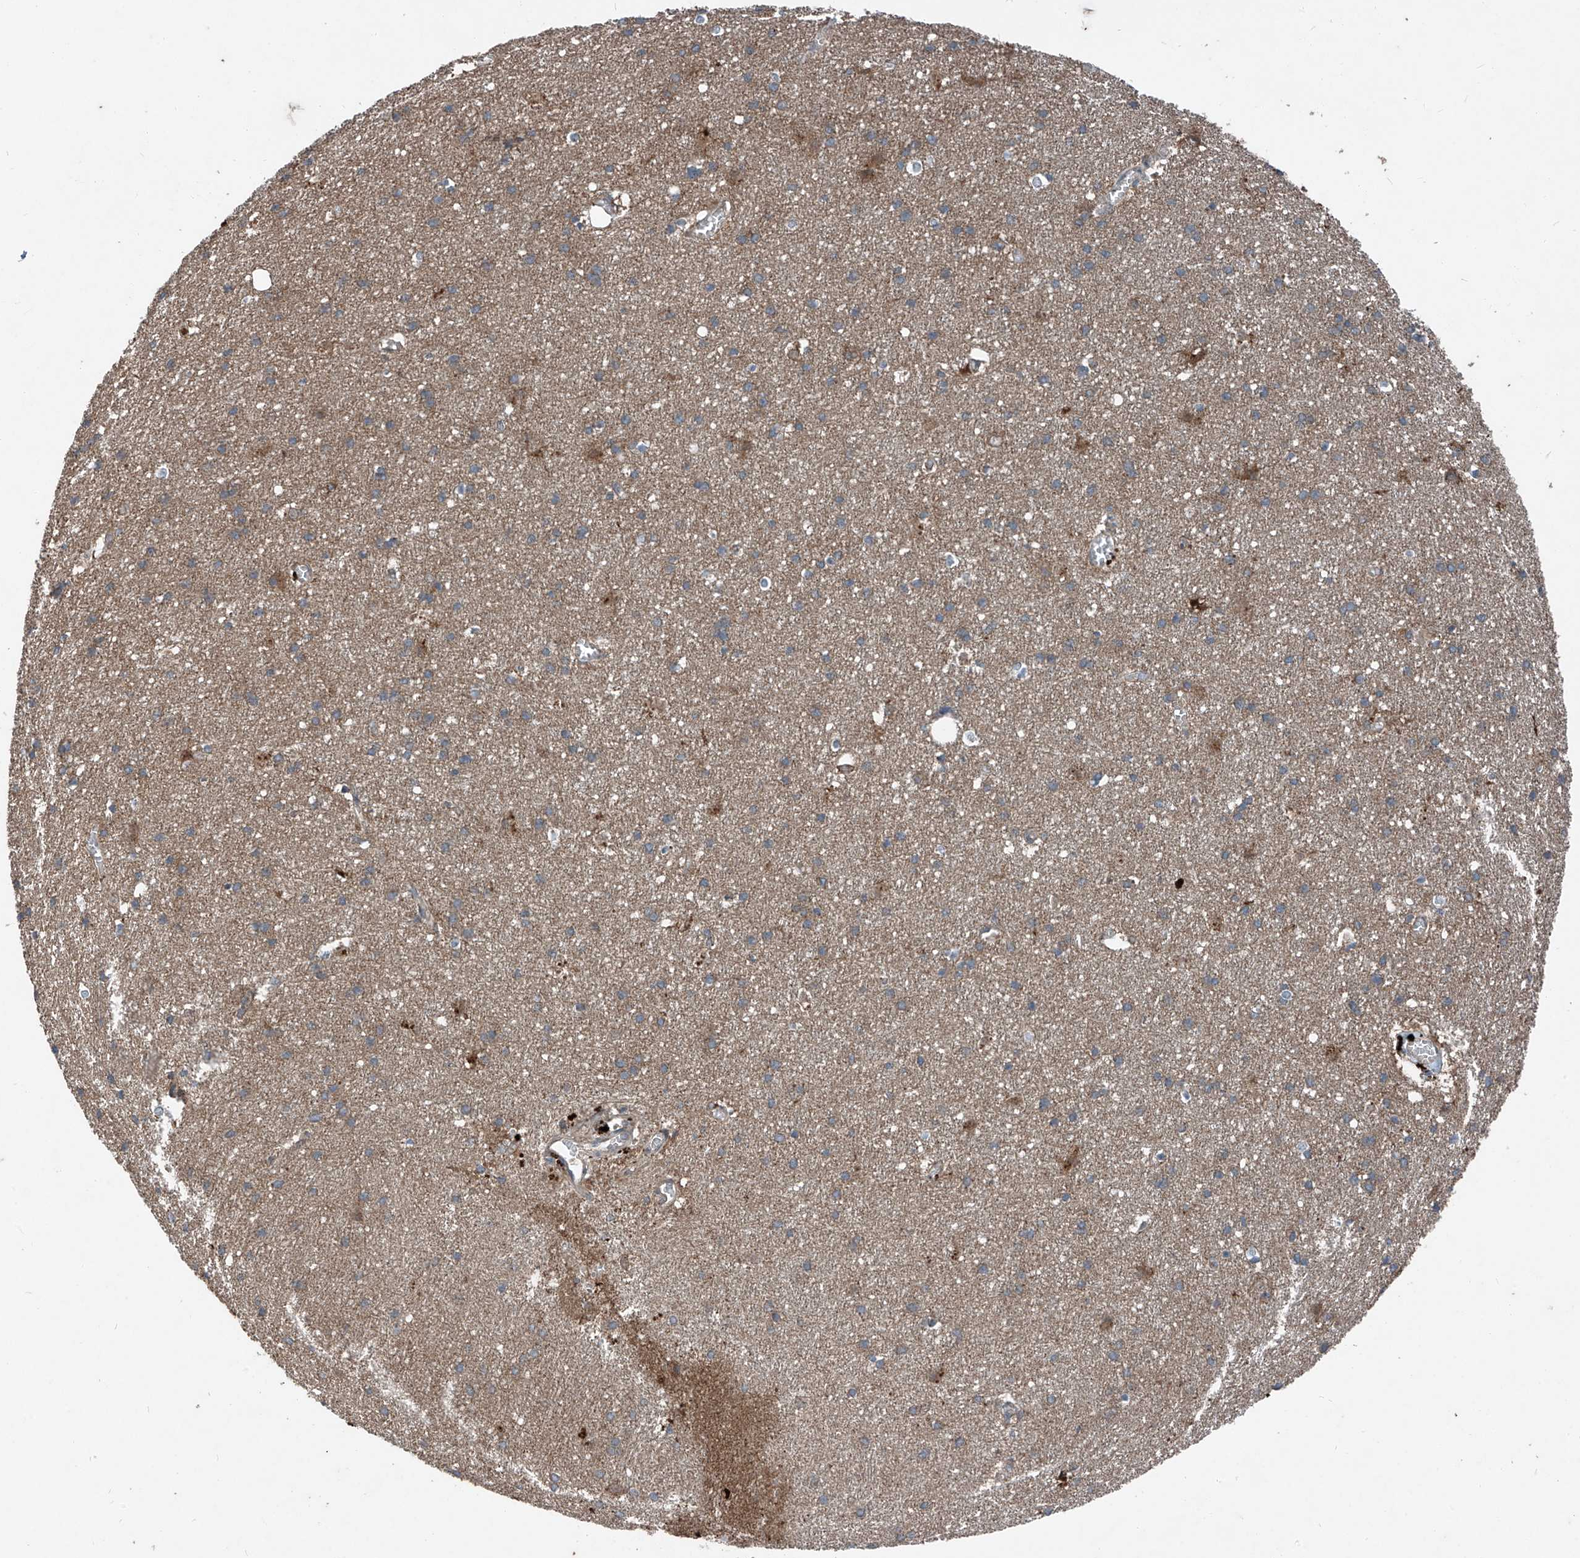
{"staining": {"intensity": "weak", "quantity": ">75%", "location": "cytoplasmic/membranous"}, "tissue": "cerebral cortex", "cell_type": "Endothelial cells", "image_type": "normal", "snomed": [{"axis": "morphology", "description": "Normal tissue, NOS"}, {"axis": "topography", "description": "Cerebral cortex"}], "caption": "Protein staining by IHC displays weak cytoplasmic/membranous expression in about >75% of endothelial cells in benign cerebral cortex. (DAB (3,3'-diaminobenzidine) IHC, brown staining for protein, blue staining for nuclei).", "gene": "FOXRED2", "patient": {"sex": "male", "age": 54}}